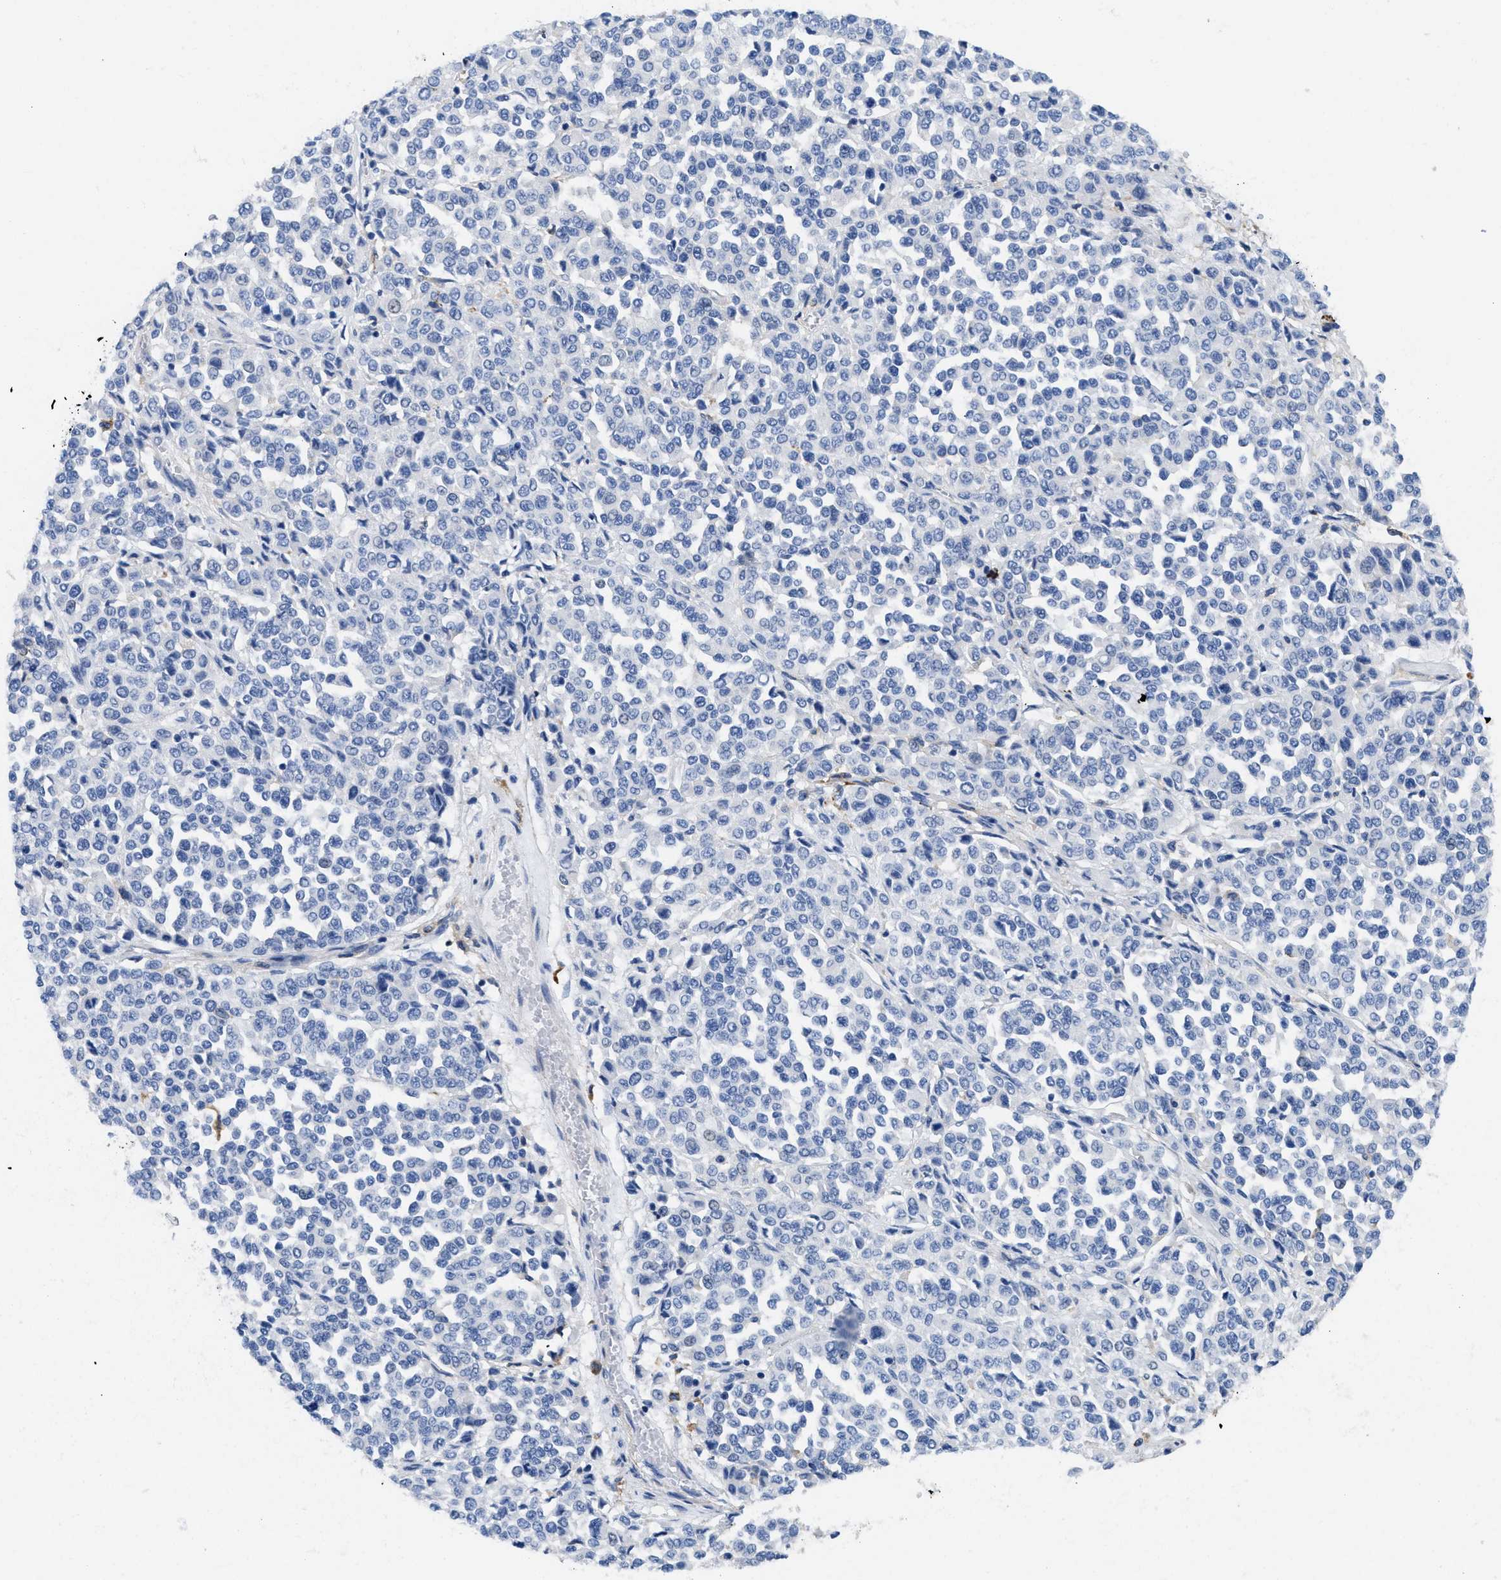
{"staining": {"intensity": "negative", "quantity": "none", "location": "none"}, "tissue": "melanoma", "cell_type": "Tumor cells", "image_type": "cancer", "snomed": [{"axis": "morphology", "description": "Malignant melanoma, Metastatic site"}, {"axis": "topography", "description": "Pancreas"}], "caption": "Tumor cells show no significant protein expression in malignant melanoma (metastatic site).", "gene": "HLA-DPA1", "patient": {"sex": "female", "age": 30}}